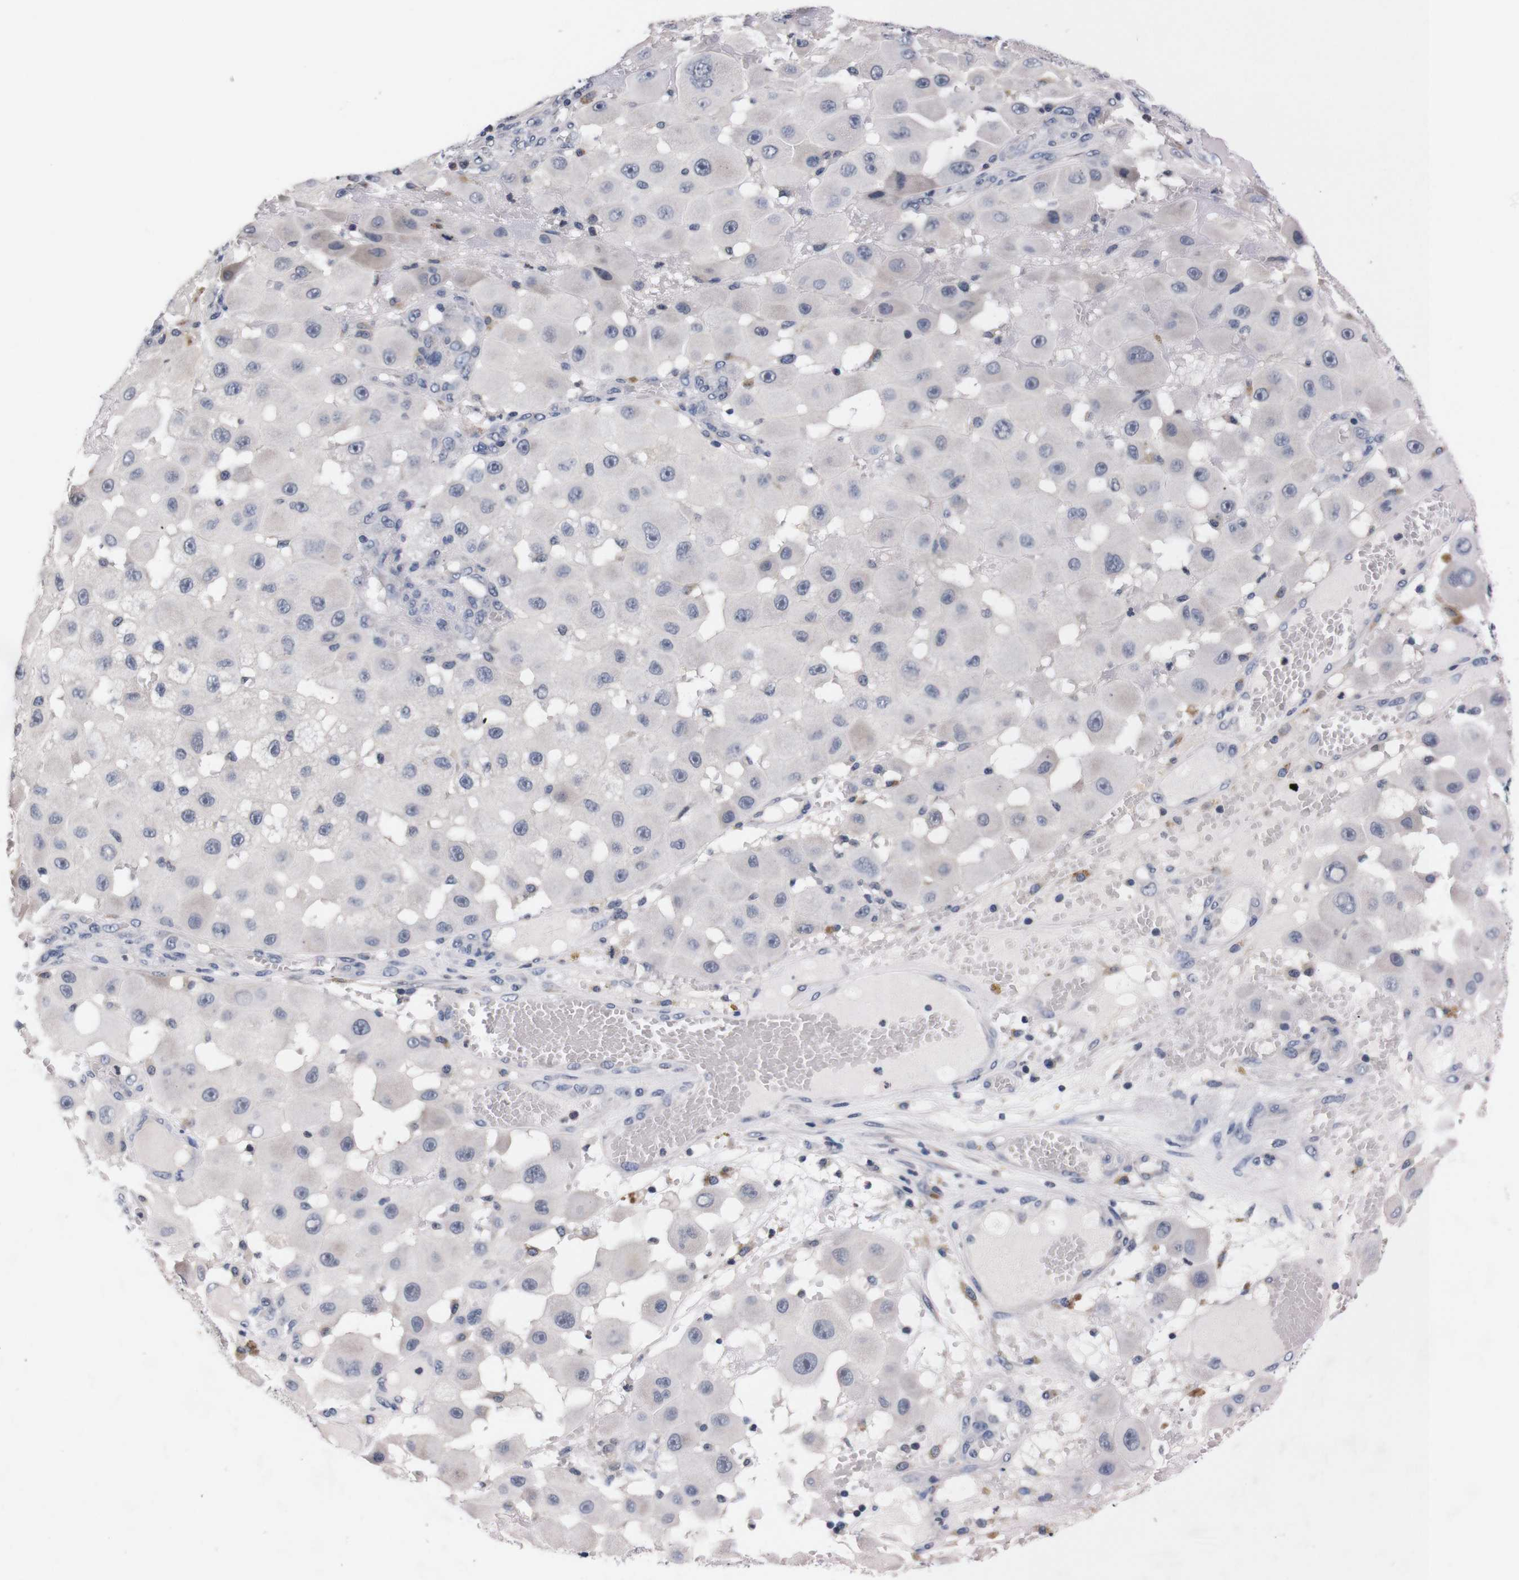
{"staining": {"intensity": "negative", "quantity": "none", "location": "none"}, "tissue": "melanoma", "cell_type": "Tumor cells", "image_type": "cancer", "snomed": [{"axis": "morphology", "description": "Malignant melanoma, NOS"}, {"axis": "topography", "description": "Skin"}], "caption": "High power microscopy photomicrograph of an IHC image of melanoma, revealing no significant positivity in tumor cells.", "gene": "TNFRSF21", "patient": {"sex": "female", "age": 81}}